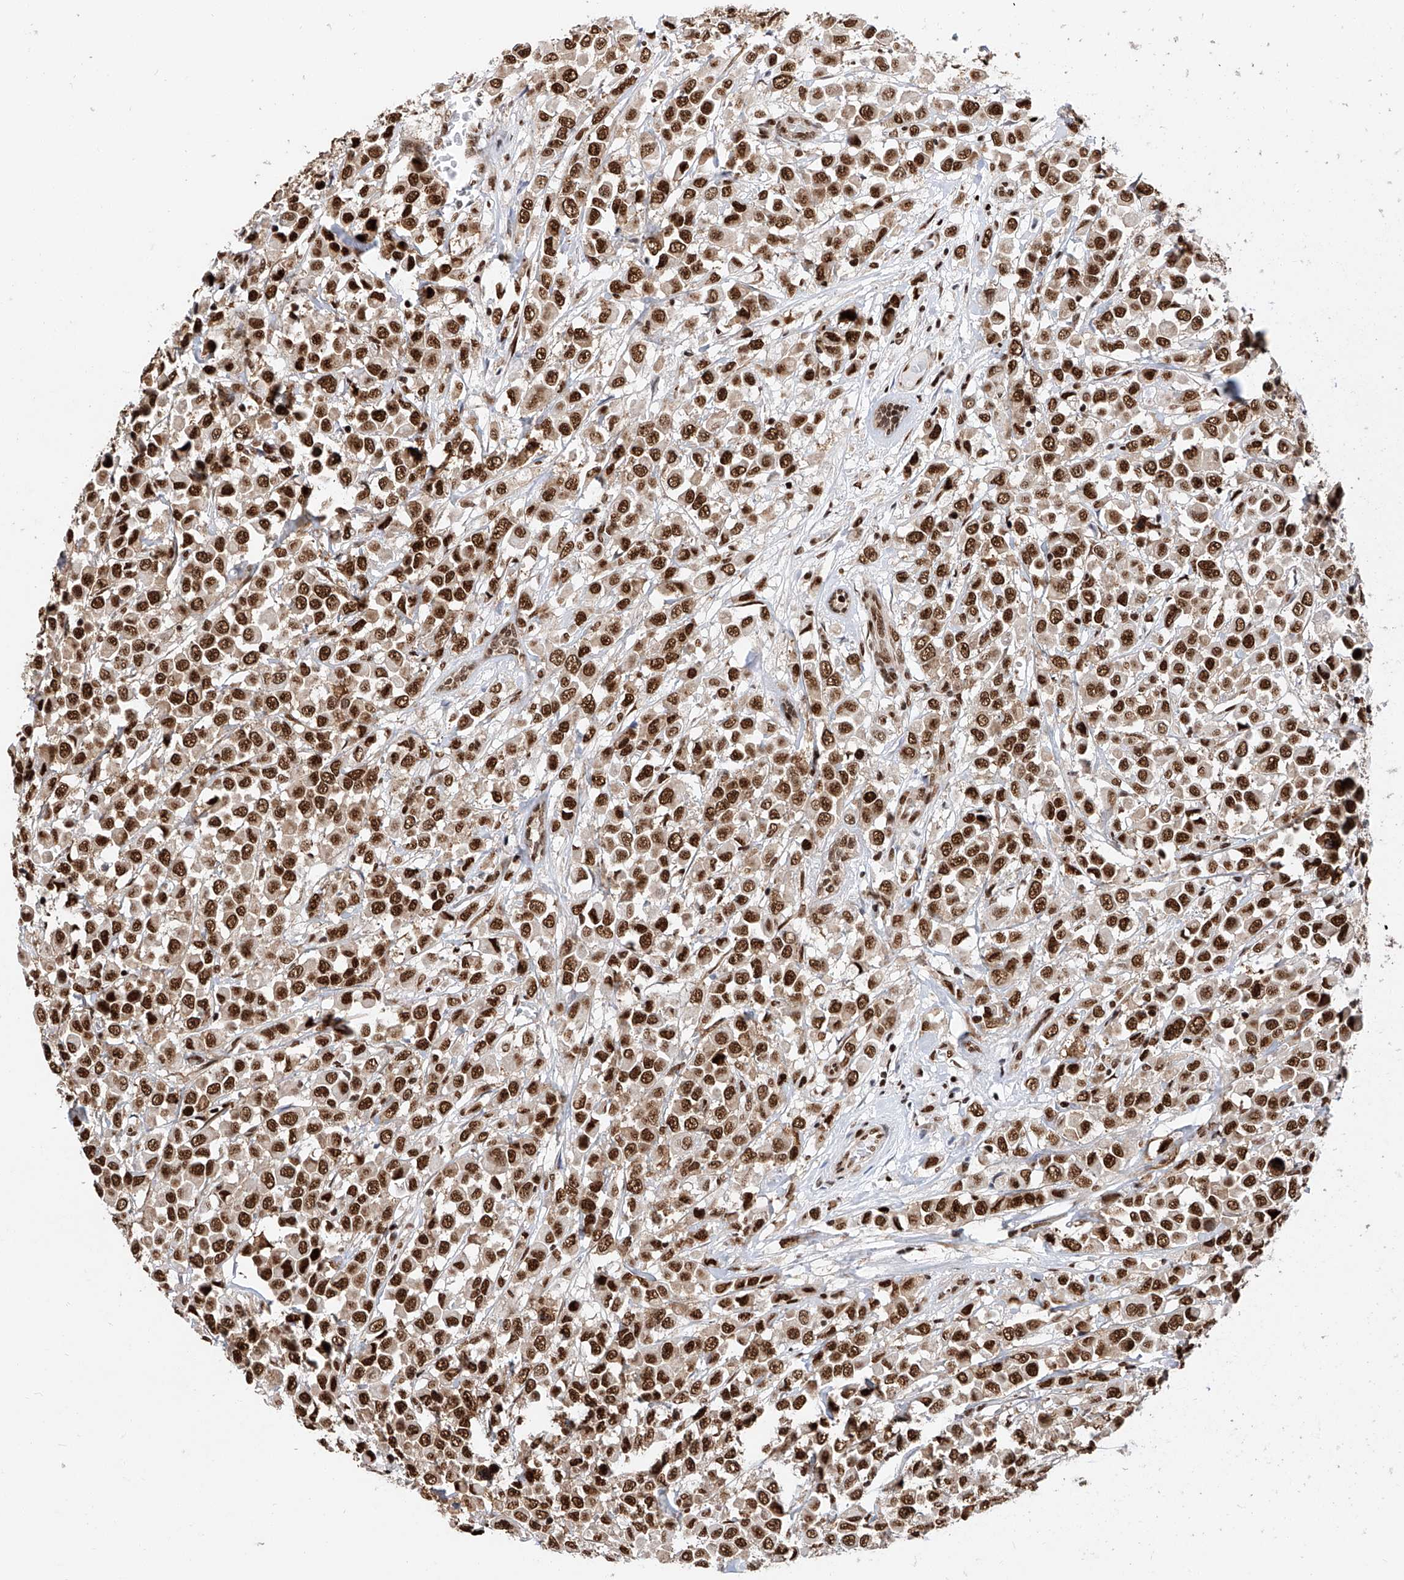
{"staining": {"intensity": "strong", "quantity": ">75%", "location": "nuclear"}, "tissue": "breast cancer", "cell_type": "Tumor cells", "image_type": "cancer", "snomed": [{"axis": "morphology", "description": "Duct carcinoma"}, {"axis": "topography", "description": "Breast"}], "caption": "Protein staining of intraductal carcinoma (breast) tissue displays strong nuclear positivity in about >75% of tumor cells.", "gene": "SRSF6", "patient": {"sex": "female", "age": 61}}